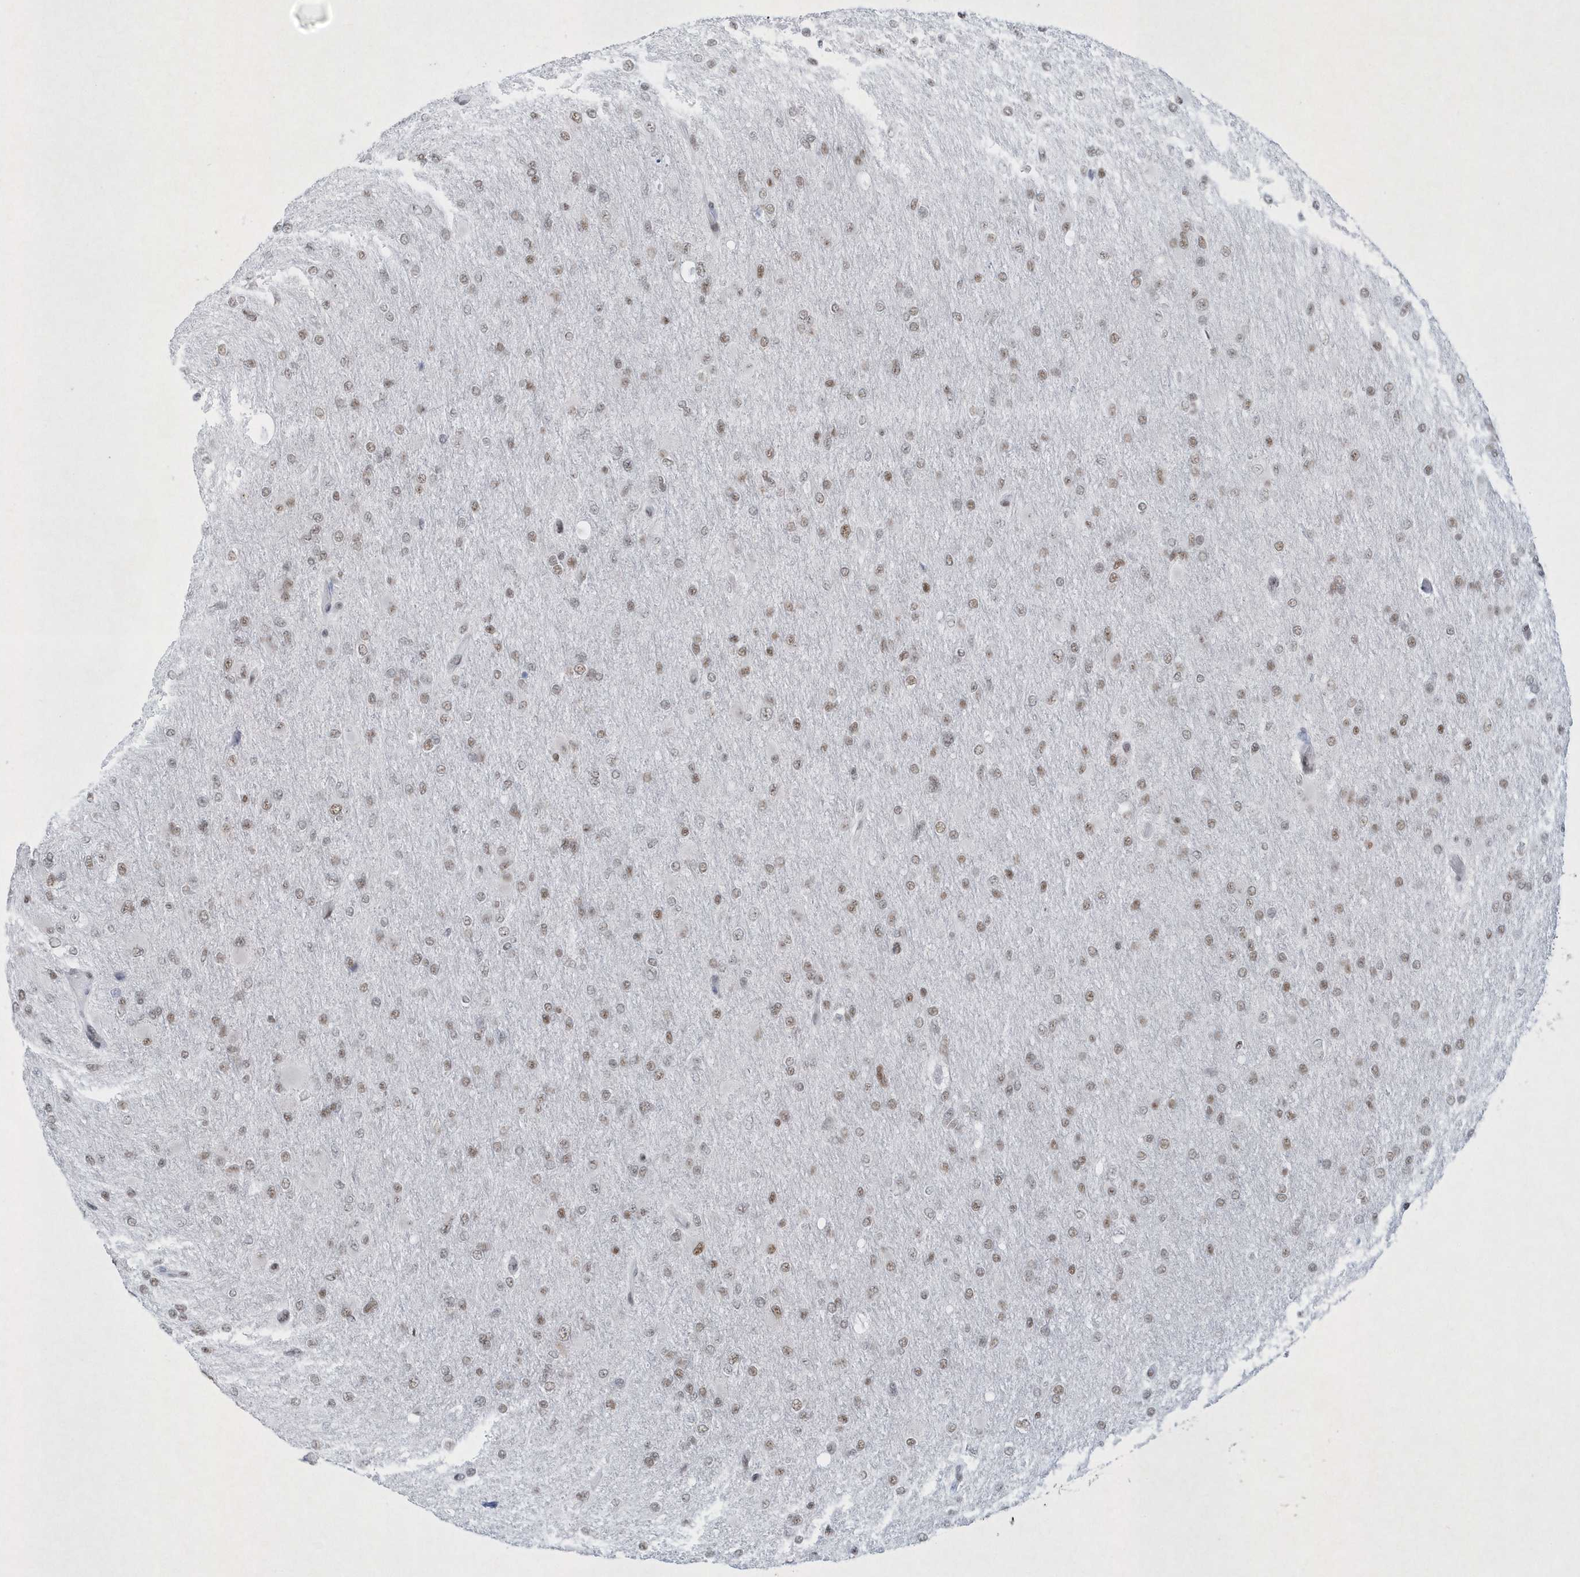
{"staining": {"intensity": "weak", "quantity": ">75%", "location": "nuclear"}, "tissue": "glioma", "cell_type": "Tumor cells", "image_type": "cancer", "snomed": [{"axis": "morphology", "description": "Glioma, malignant, High grade"}, {"axis": "topography", "description": "Cerebral cortex"}], "caption": "Immunohistochemistry of glioma demonstrates low levels of weak nuclear staining in about >75% of tumor cells. (brown staining indicates protein expression, while blue staining denotes nuclei).", "gene": "DCLRE1A", "patient": {"sex": "female", "age": 36}}